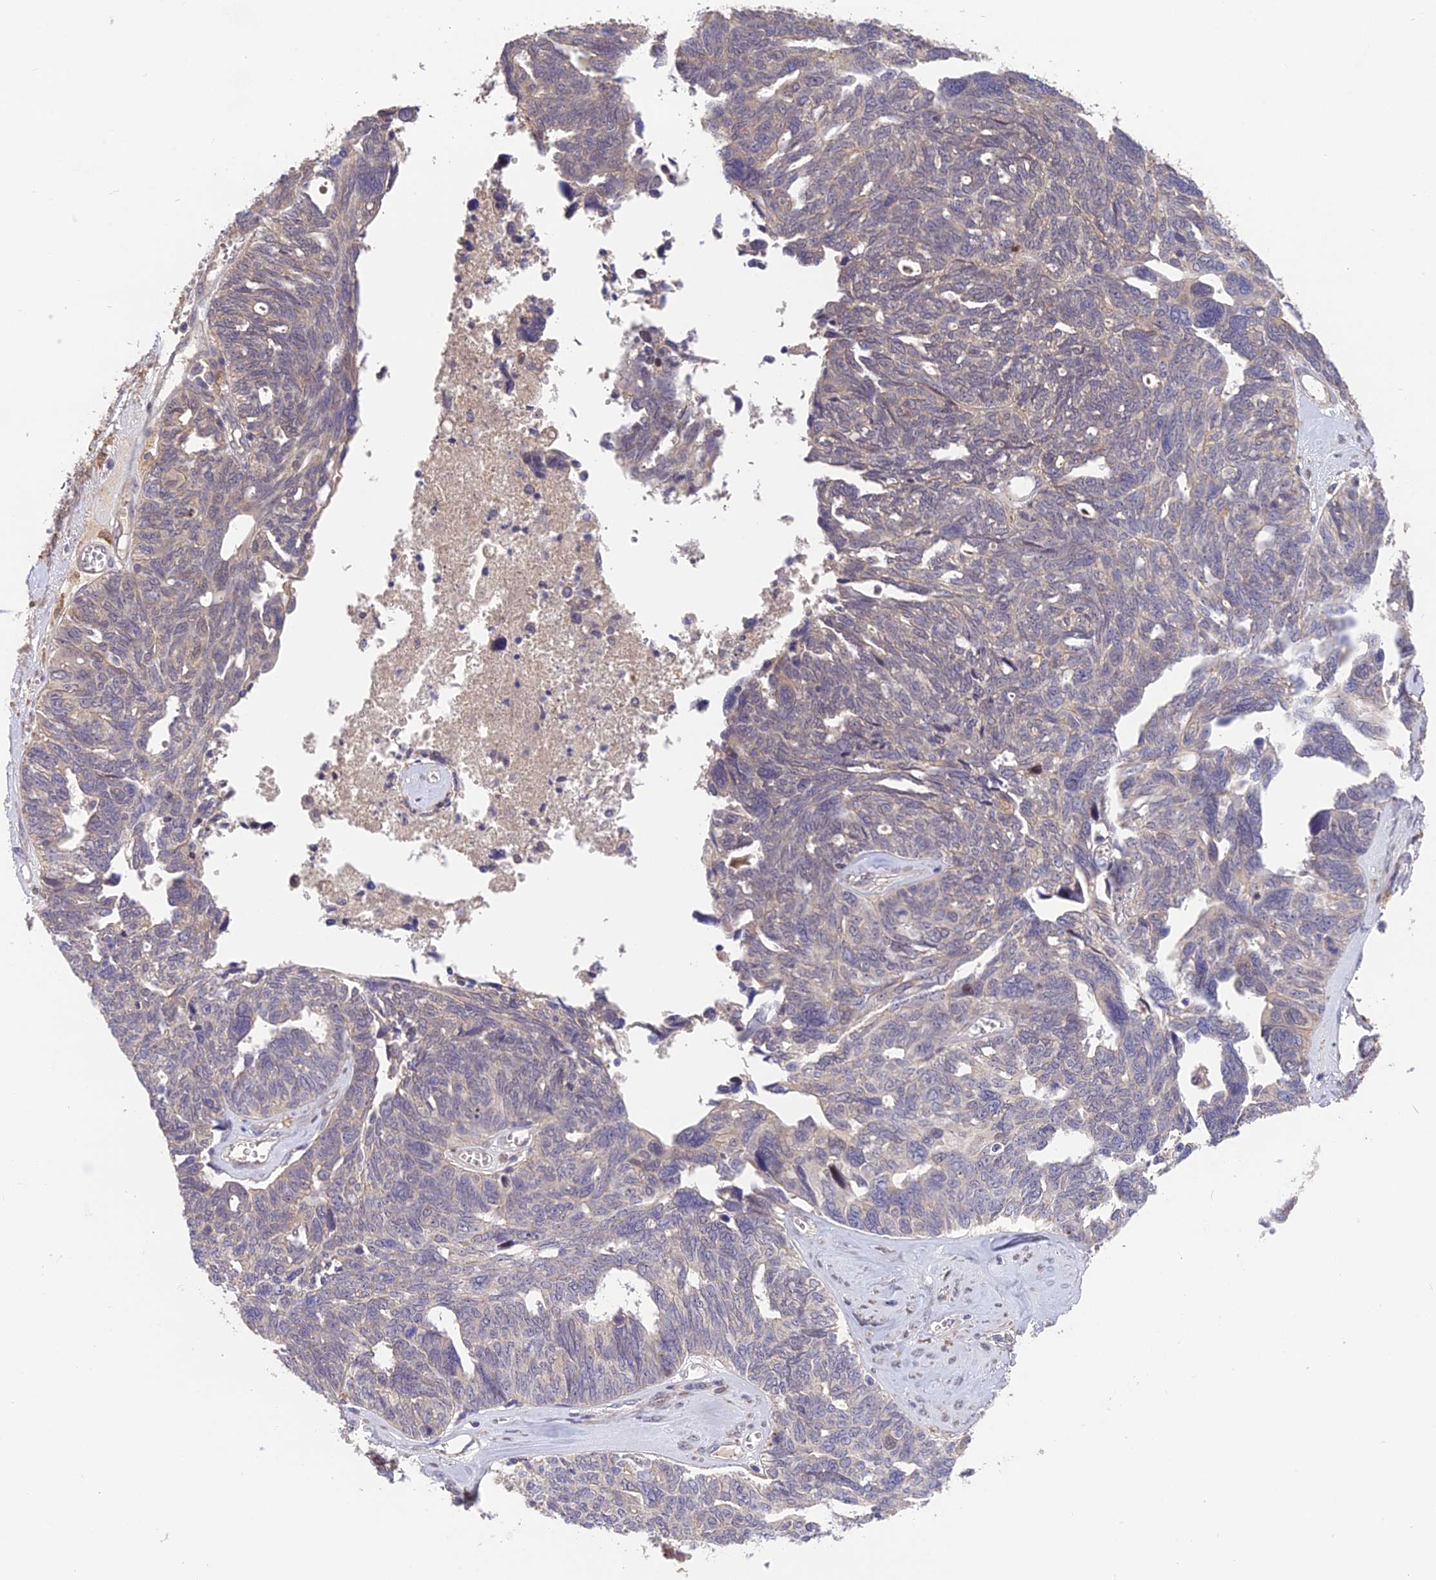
{"staining": {"intensity": "negative", "quantity": "none", "location": "none"}, "tissue": "ovarian cancer", "cell_type": "Tumor cells", "image_type": "cancer", "snomed": [{"axis": "morphology", "description": "Cystadenocarcinoma, serous, NOS"}, {"axis": "topography", "description": "Ovary"}], "caption": "Tumor cells are negative for protein expression in human ovarian serous cystadenocarcinoma.", "gene": "PUS10", "patient": {"sex": "female", "age": 79}}